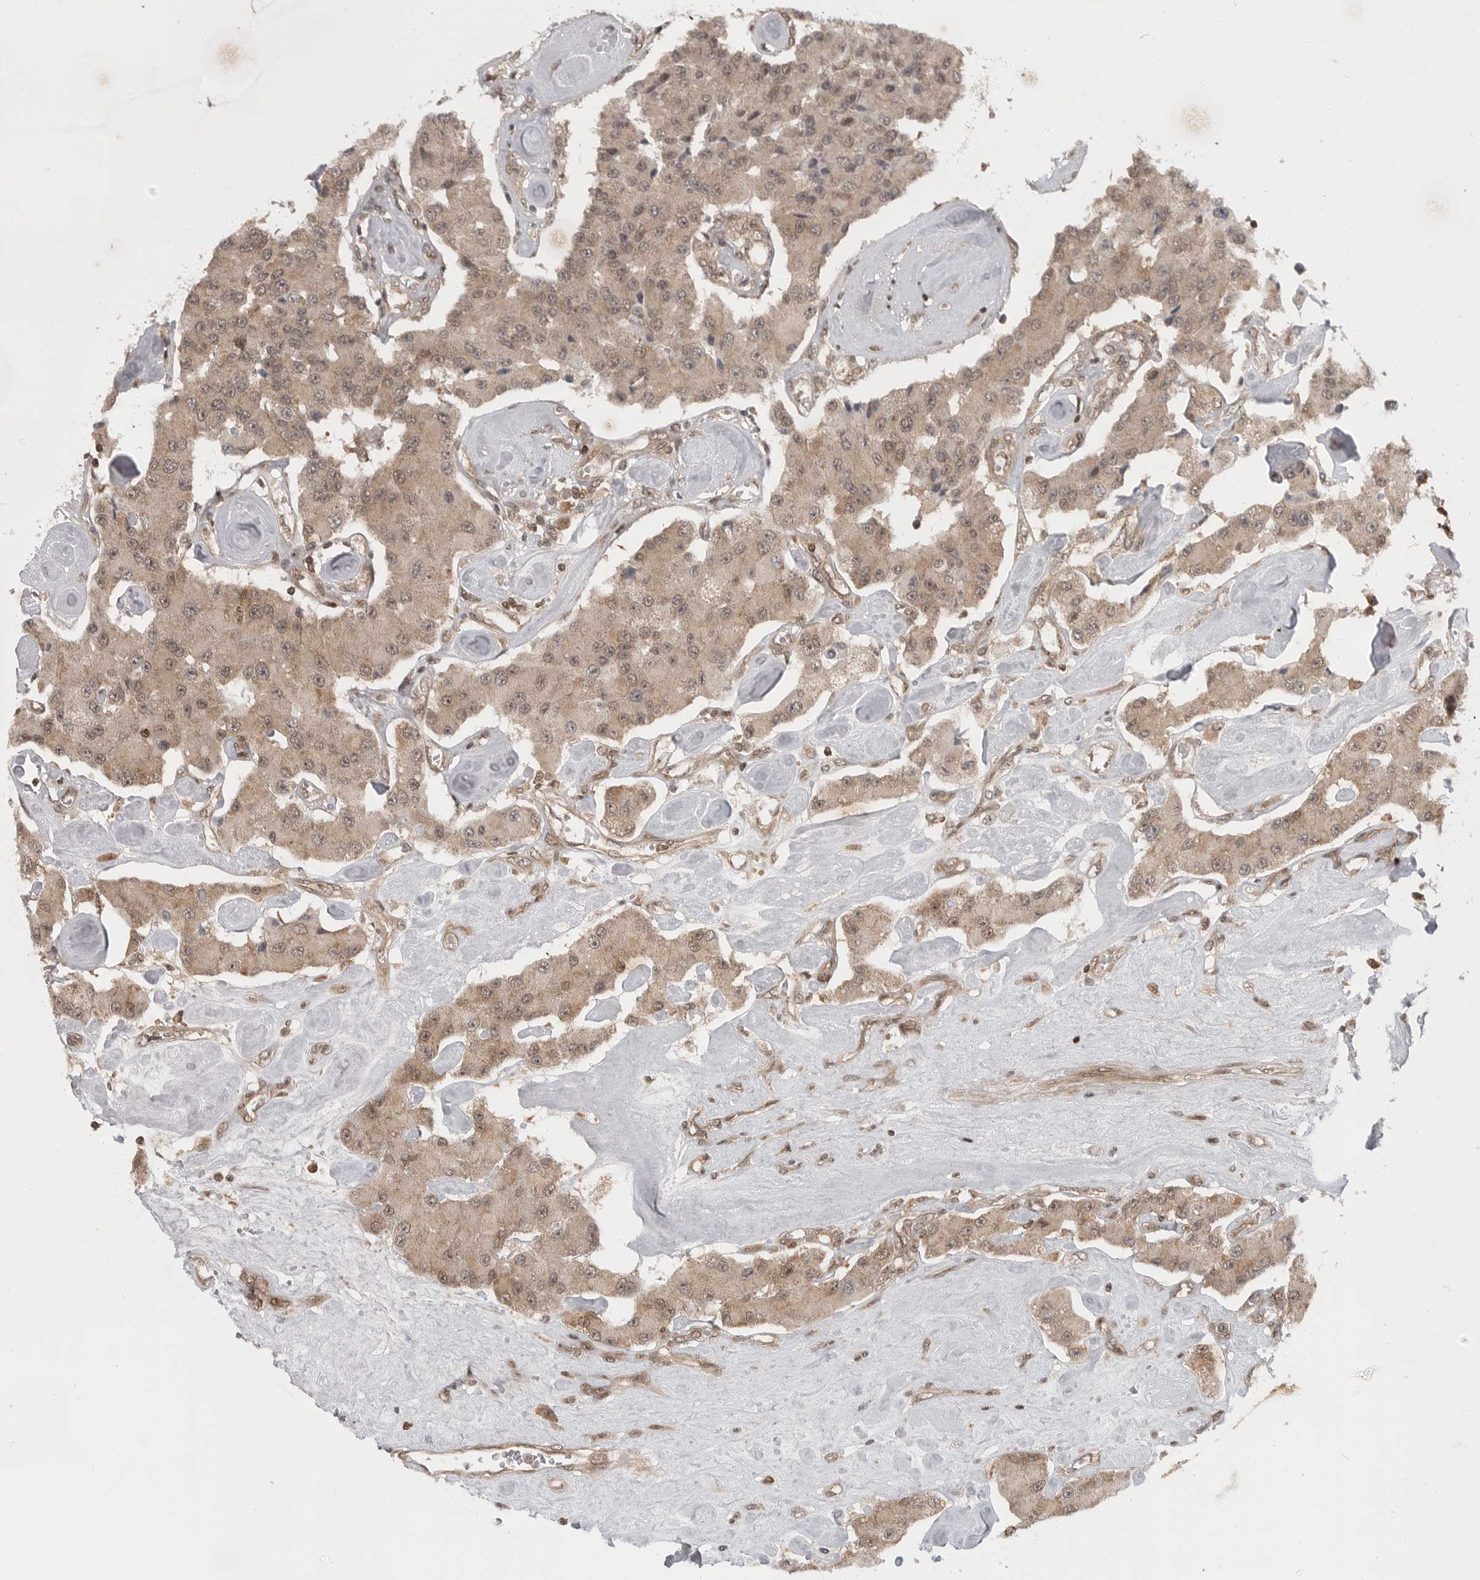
{"staining": {"intensity": "weak", "quantity": ">75%", "location": "cytoplasmic/membranous,nuclear"}, "tissue": "carcinoid", "cell_type": "Tumor cells", "image_type": "cancer", "snomed": [{"axis": "morphology", "description": "Carcinoid, malignant, NOS"}, {"axis": "topography", "description": "Pancreas"}], "caption": "Immunohistochemistry micrograph of carcinoid stained for a protein (brown), which reveals low levels of weak cytoplasmic/membranous and nuclear expression in approximately >75% of tumor cells.", "gene": "SZRD1", "patient": {"sex": "male", "age": 41}}